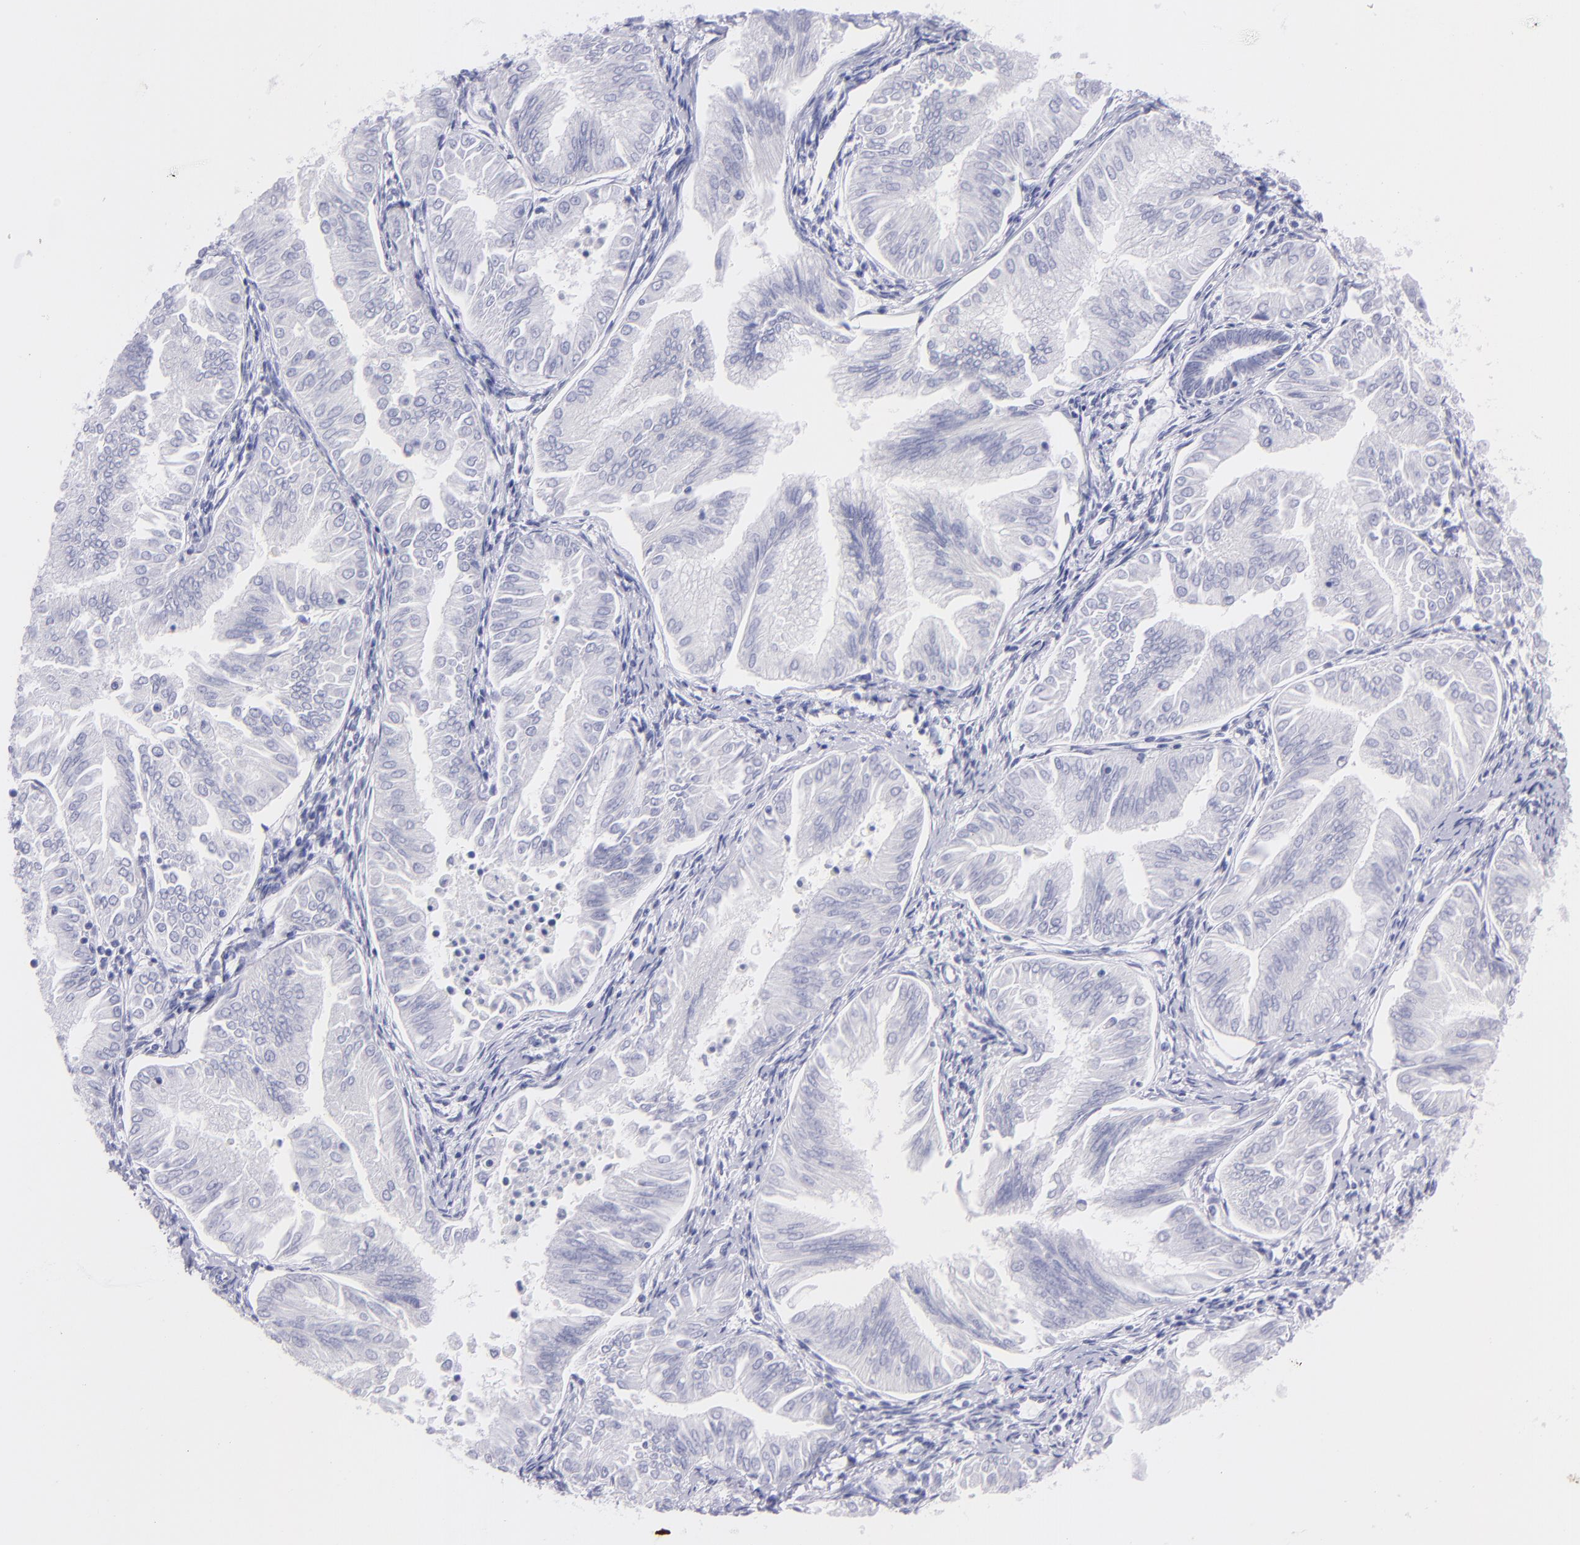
{"staining": {"intensity": "negative", "quantity": "none", "location": "none"}, "tissue": "endometrial cancer", "cell_type": "Tumor cells", "image_type": "cancer", "snomed": [{"axis": "morphology", "description": "Adenocarcinoma, NOS"}, {"axis": "topography", "description": "Endometrium"}], "caption": "Protein analysis of endometrial cancer exhibits no significant positivity in tumor cells. Brightfield microscopy of immunohistochemistry (IHC) stained with DAB (3,3'-diaminobenzidine) (brown) and hematoxylin (blue), captured at high magnification.", "gene": "CNP", "patient": {"sex": "female", "age": 53}}